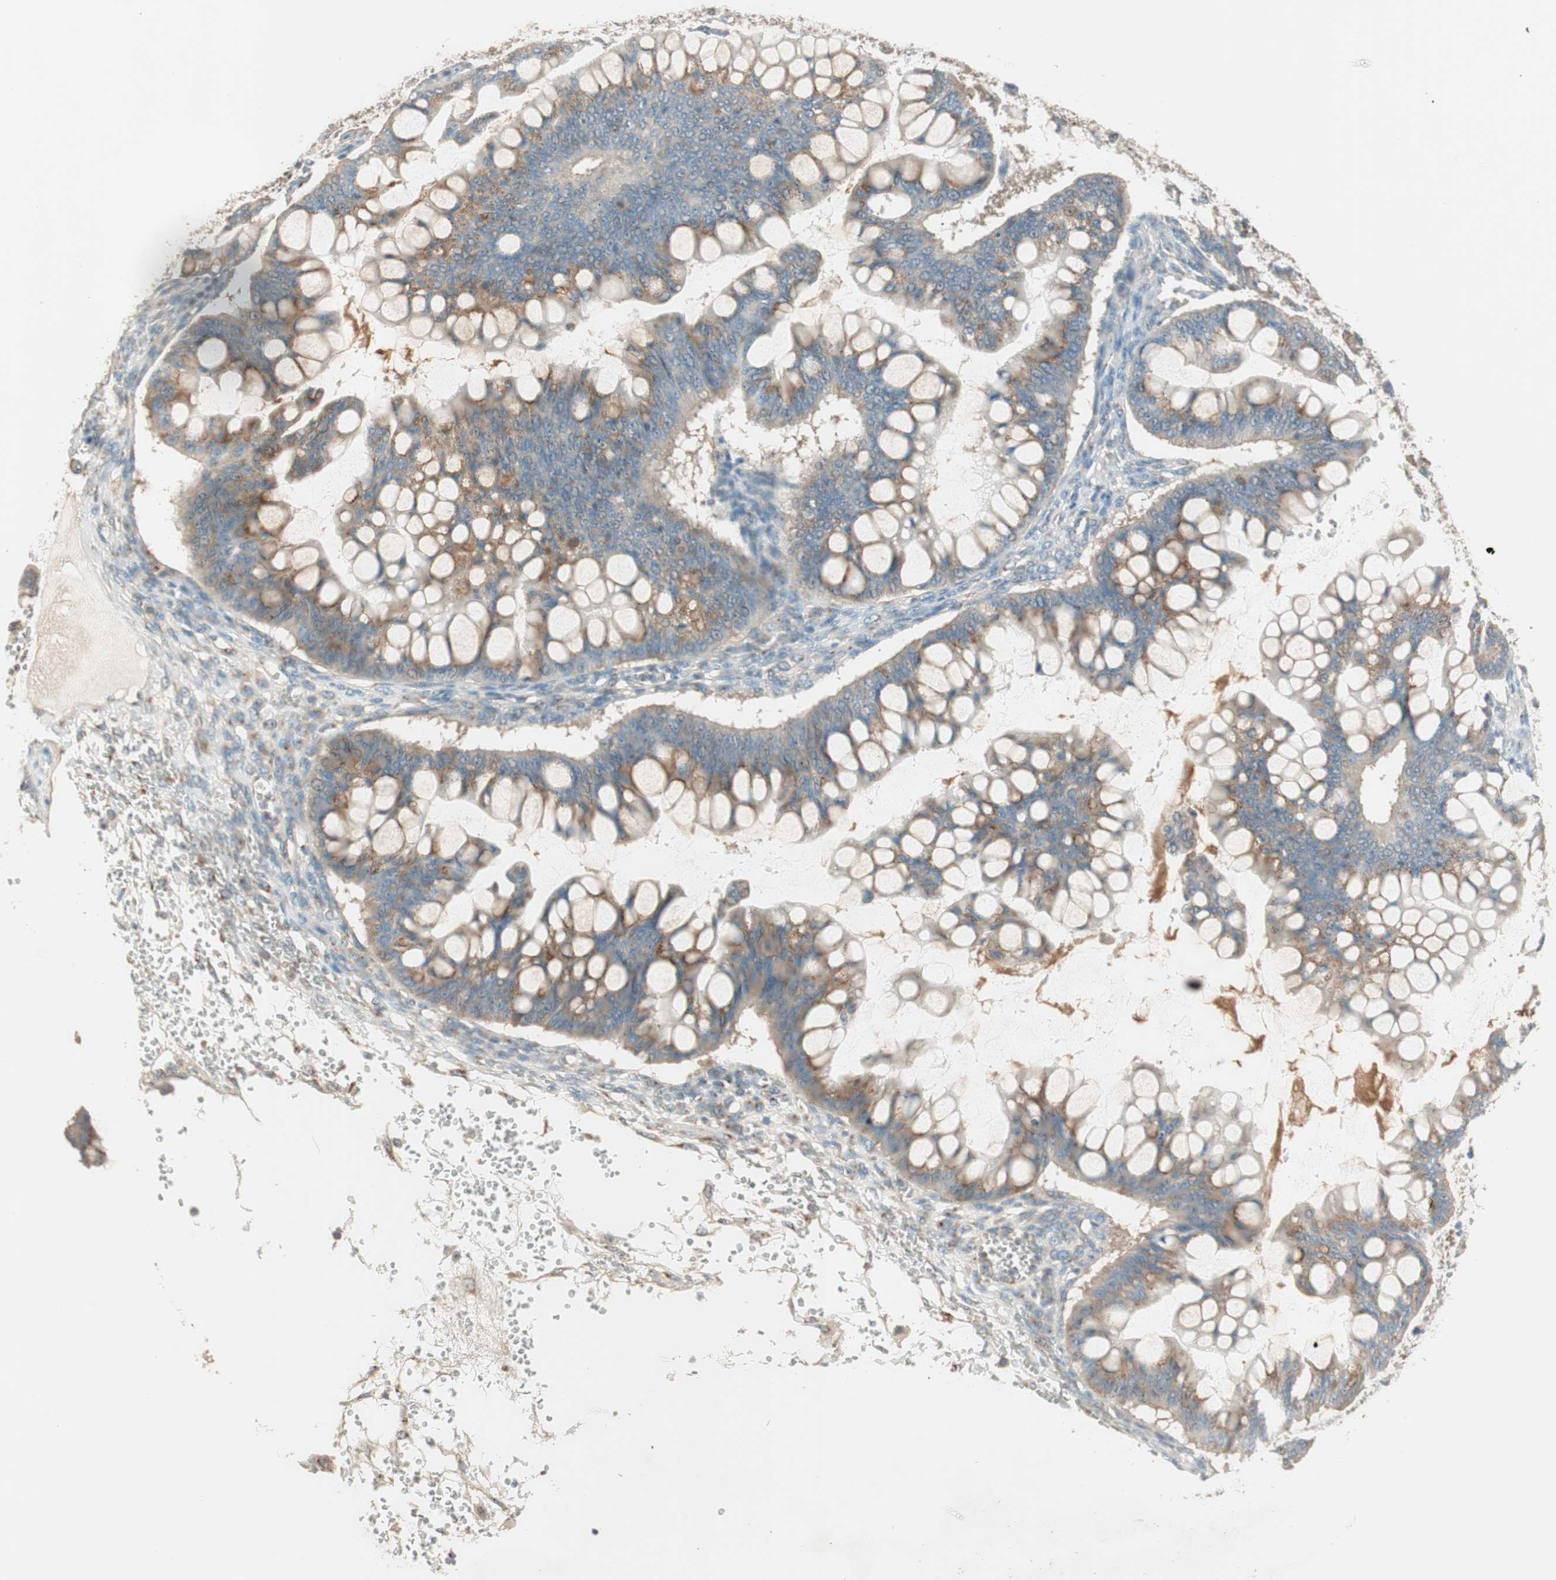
{"staining": {"intensity": "moderate", "quantity": ">75%", "location": "cytoplasmic/membranous"}, "tissue": "ovarian cancer", "cell_type": "Tumor cells", "image_type": "cancer", "snomed": [{"axis": "morphology", "description": "Cystadenocarcinoma, mucinous, NOS"}, {"axis": "topography", "description": "Ovary"}], "caption": "Ovarian mucinous cystadenocarcinoma stained with a brown dye displays moderate cytoplasmic/membranous positive positivity in about >75% of tumor cells.", "gene": "SEC16A", "patient": {"sex": "female", "age": 73}}